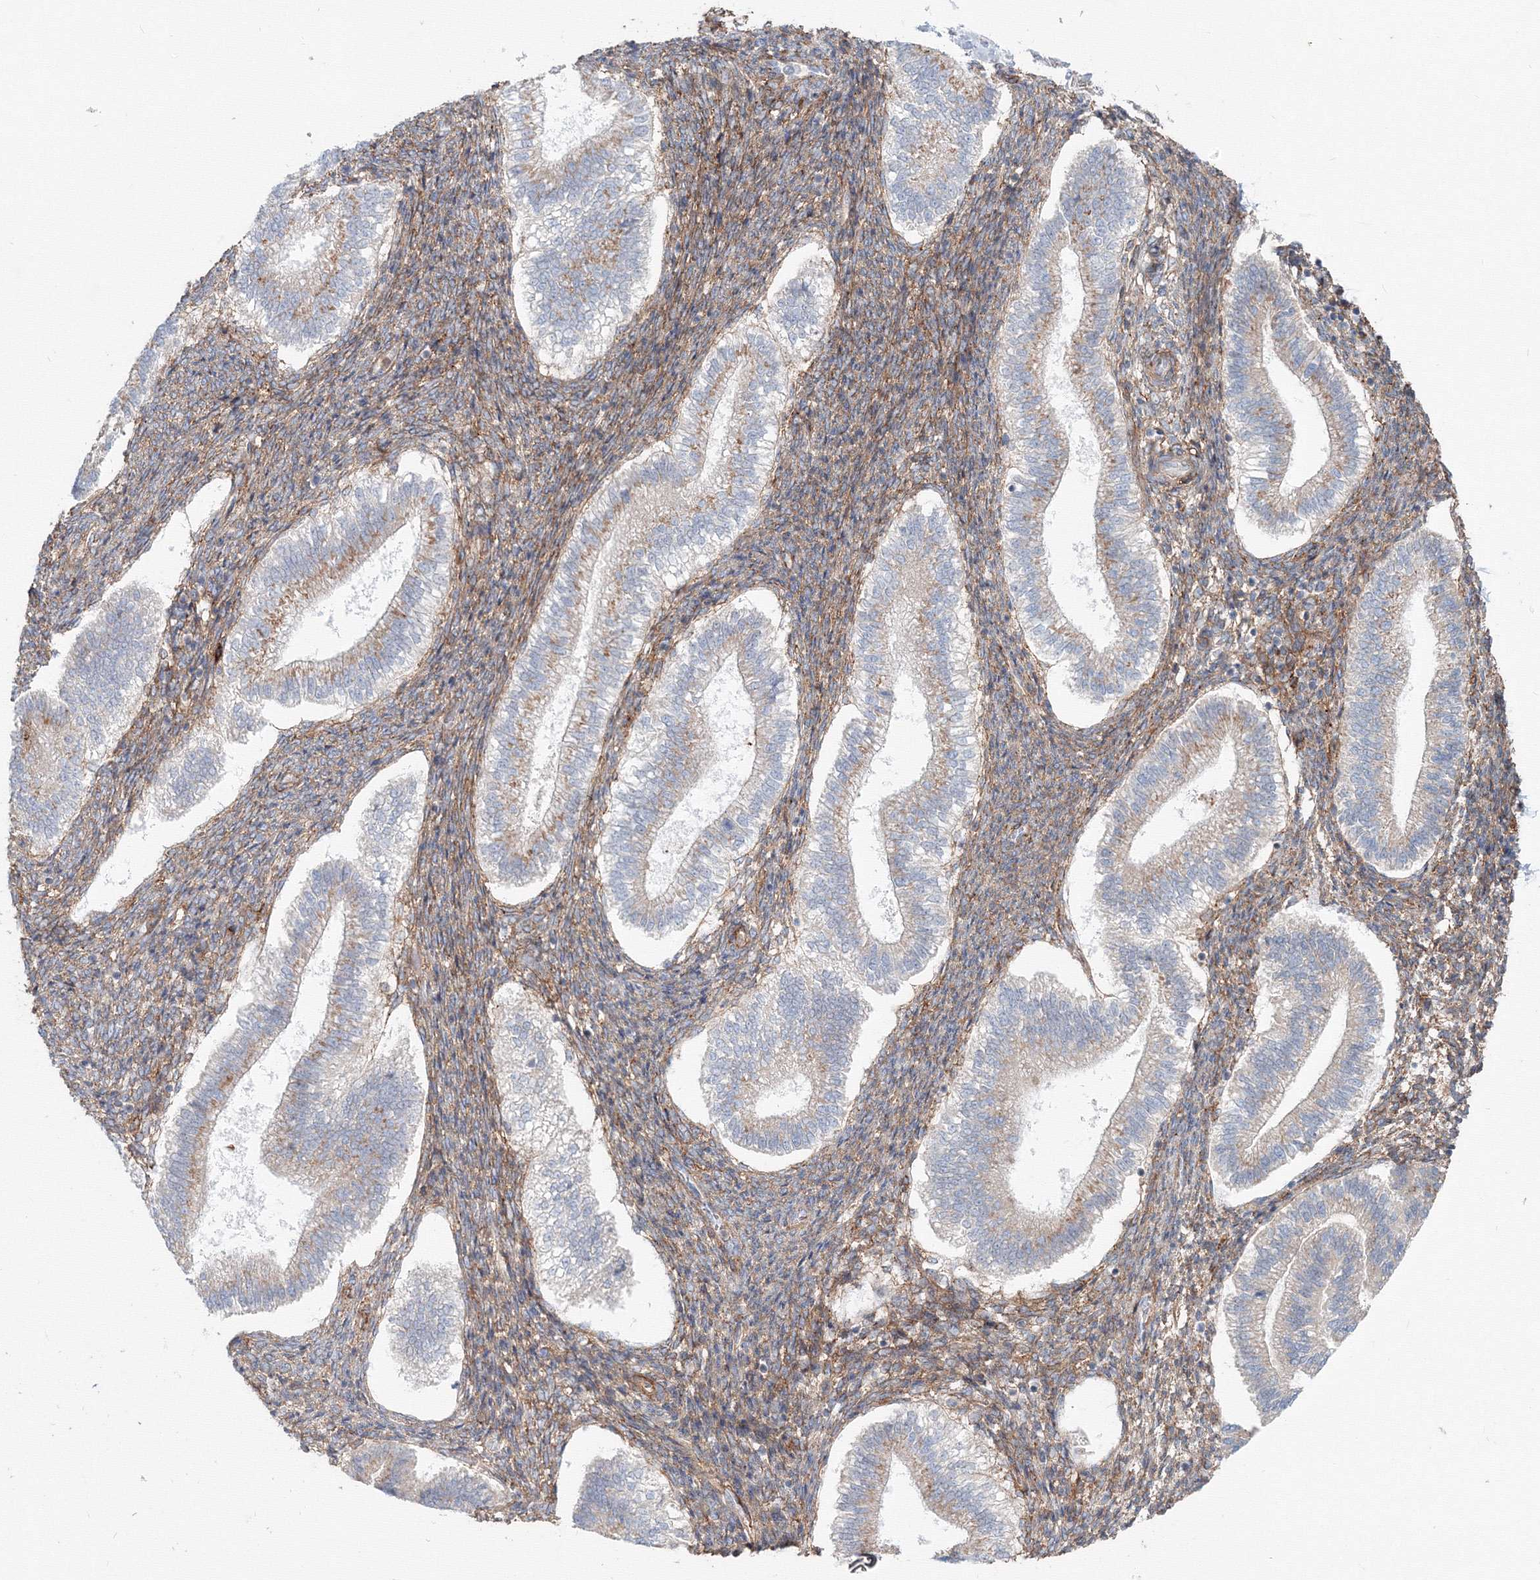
{"staining": {"intensity": "weak", "quantity": "25%-75%", "location": "cytoplasmic/membranous"}, "tissue": "endometrium", "cell_type": "Cells in endometrial stroma", "image_type": "normal", "snomed": [{"axis": "morphology", "description": "Normal tissue, NOS"}, {"axis": "topography", "description": "Endometrium"}], "caption": "Cells in endometrial stroma show low levels of weak cytoplasmic/membranous positivity in approximately 25%-75% of cells in benign human endometrium.", "gene": "SH3PXD2A", "patient": {"sex": "female", "age": 25}}